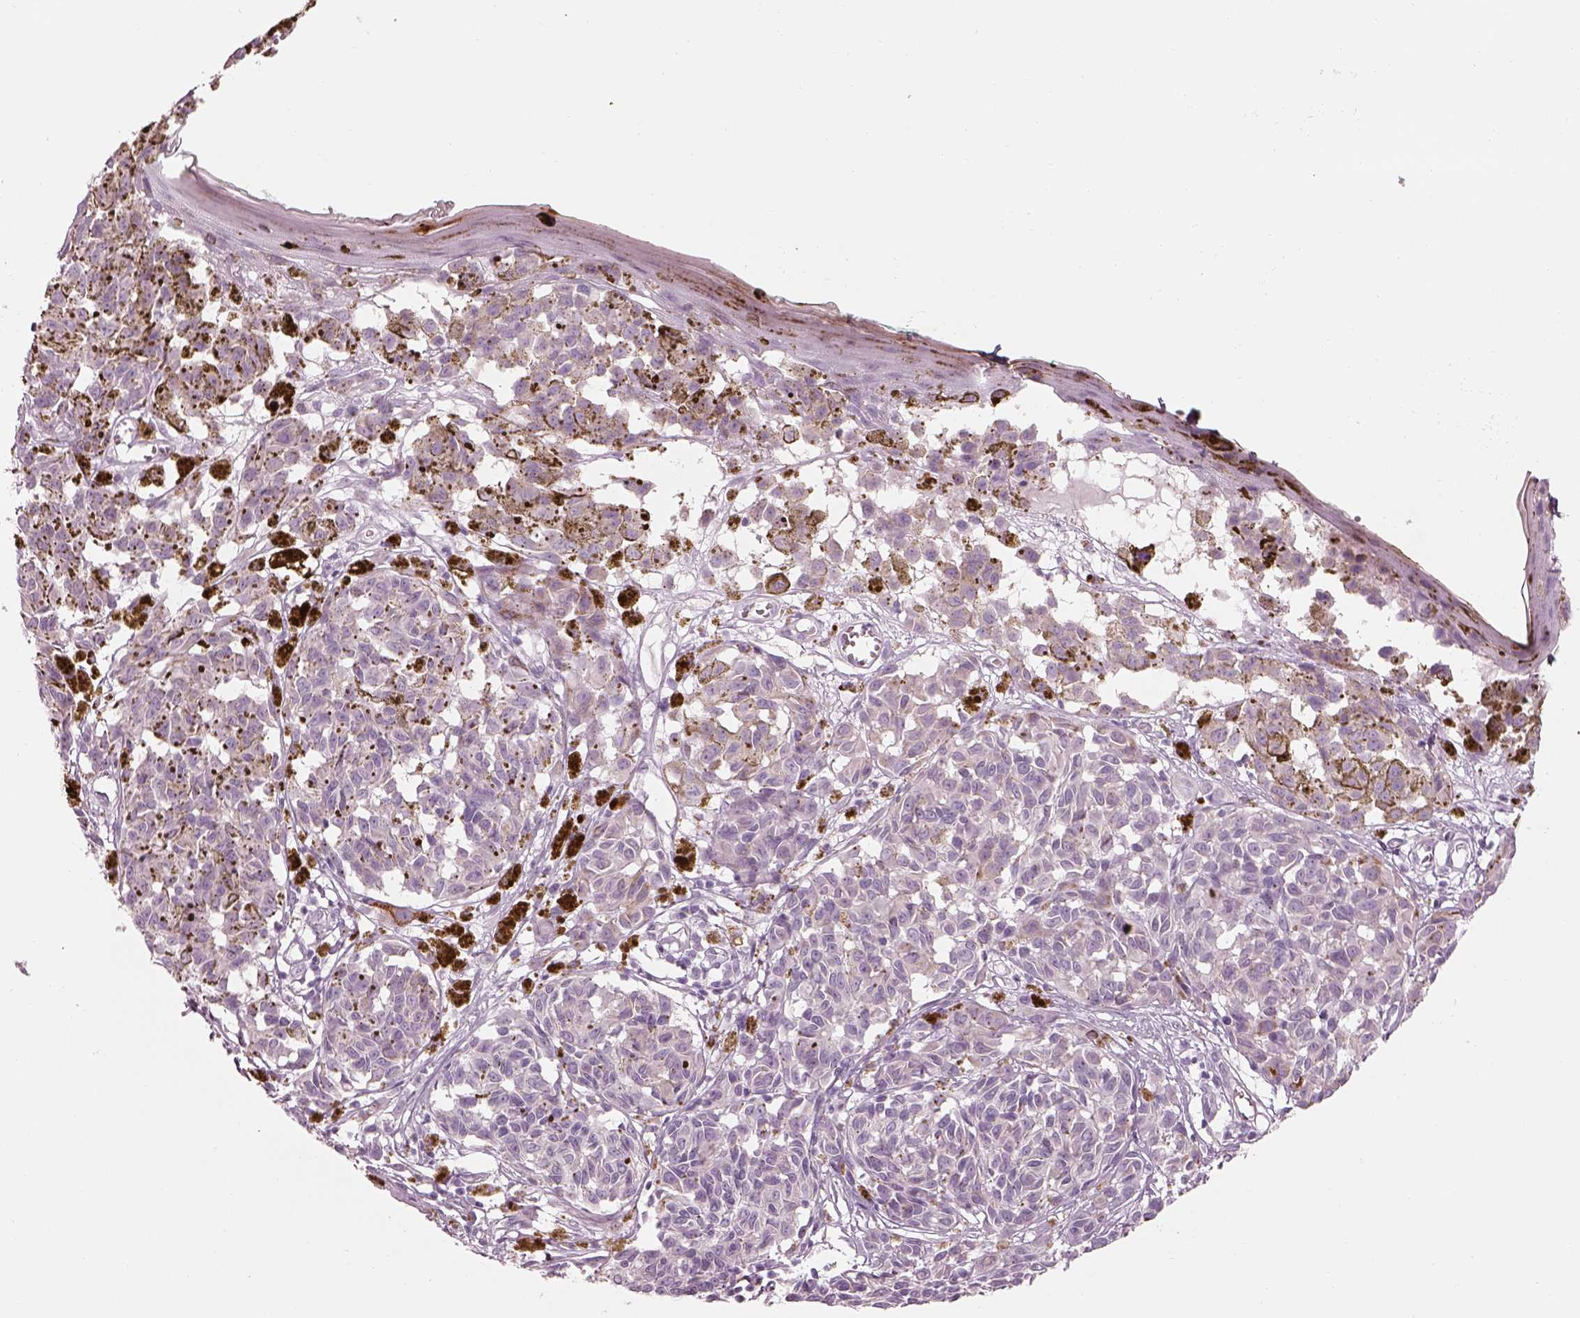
{"staining": {"intensity": "negative", "quantity": "none", "location": "none"}, "tissue": "melanoma", "cell_type": "Tumor cells", "image_type": "cancer", "snomed": [{"axis": "morphology", "description": "Malignant melanoma, NOS"}, {"axis": "topography", "description": "Skin"}], "caption": "Immunohistochemistry (IHC) photomicrograph of neoplastic tissue: melanoma stained with DAB (3,3'-diaminobenzidine) shows no significant protein expression in tumor cells.", "gene": "RSPH9", "patient": {"sex": "female", "age": 38}}